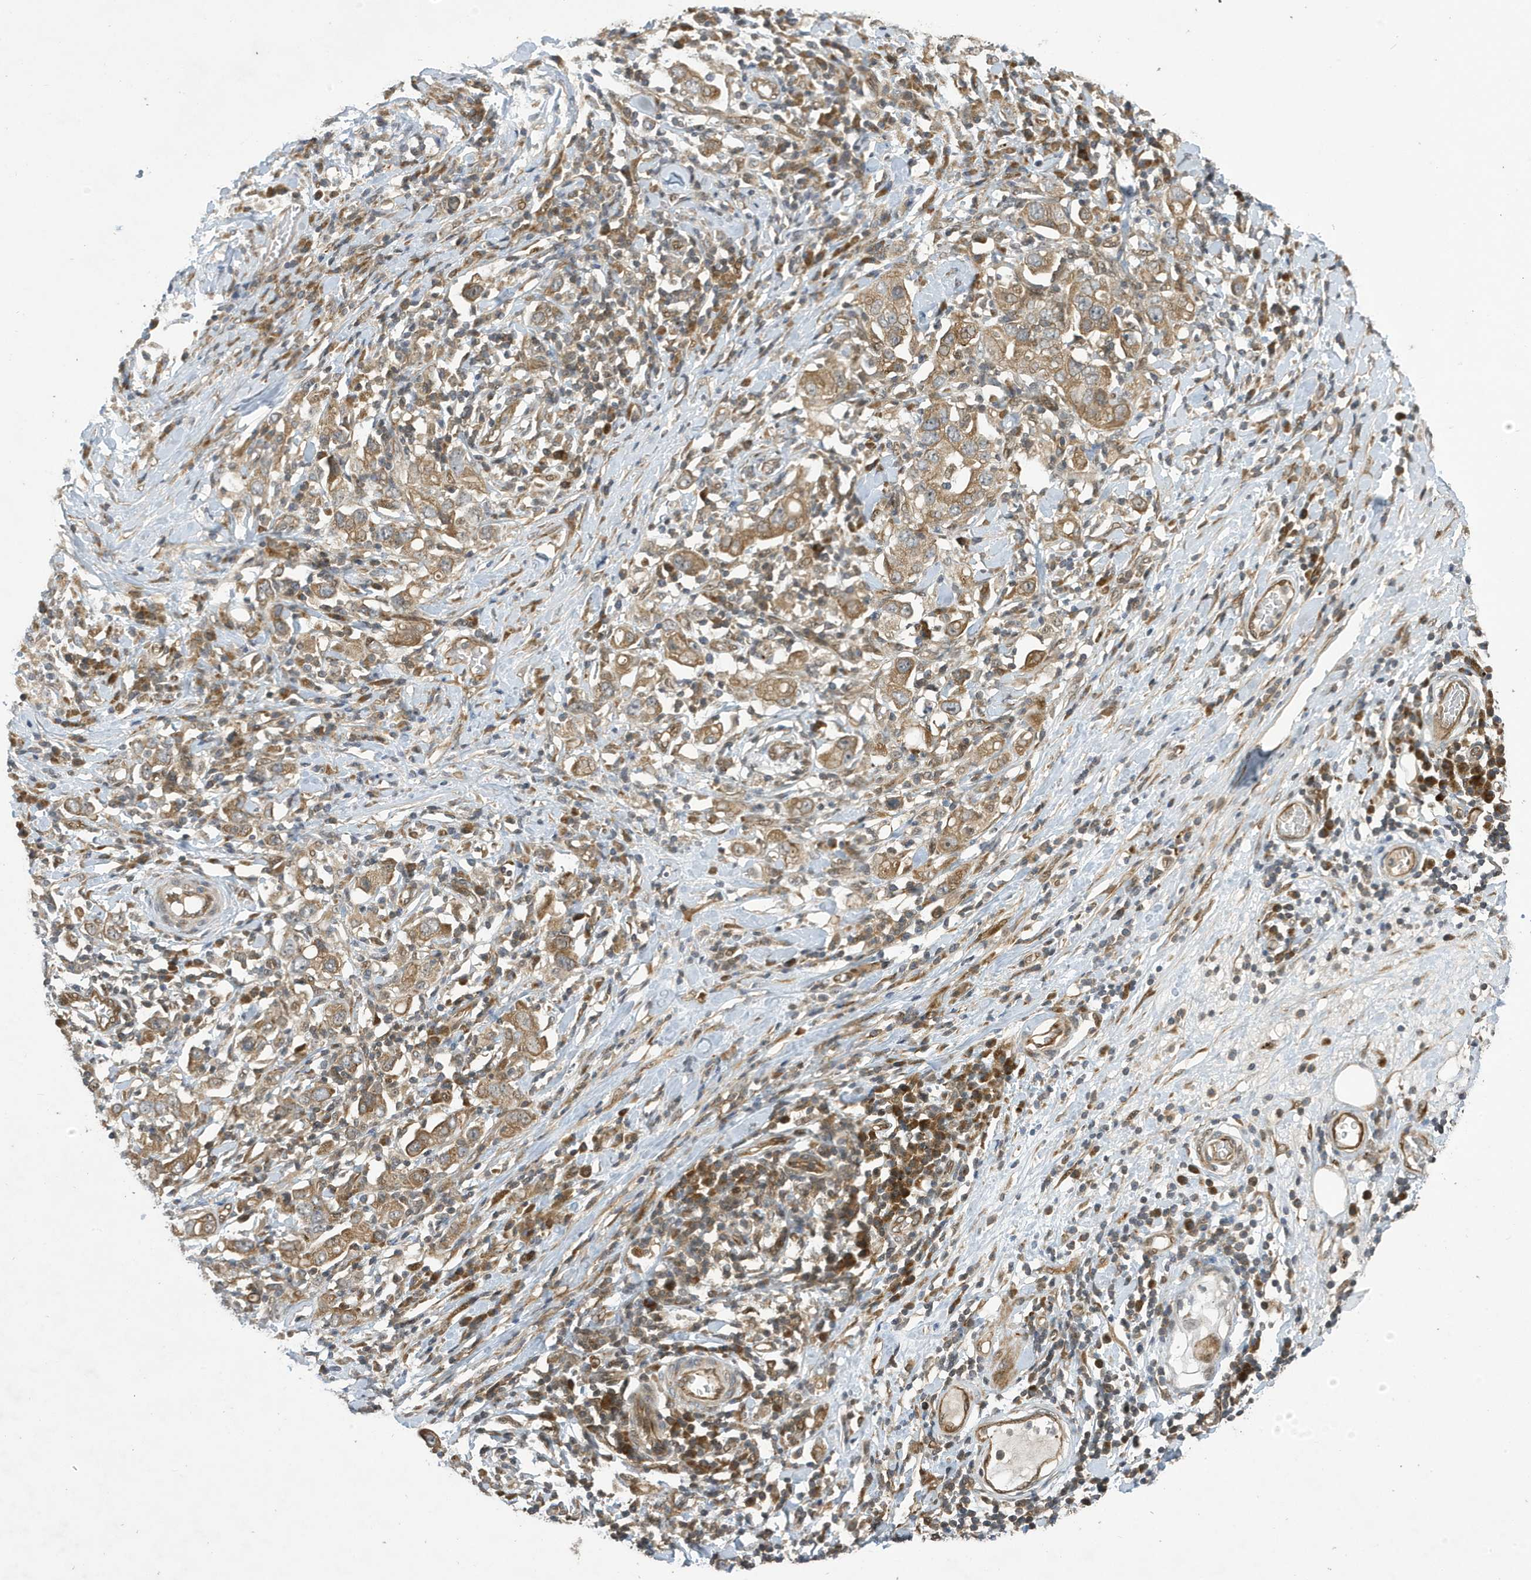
{"staining": {"intensity": "moderate", "quantity": "25%-75%", "location": "cytoplasmic/membranous"}, "tissue": "stomach cancer", "cell_type": "Tumor cells", "image_type": "cancer", "snomed": [{"axis": "morphology", "description": "Adenocarcinoma, NOS"}, {"axis": "topography", "description": "Stomach, upper"}], "caption": "Immunohistochemical staining of stomach adenocarcinoma demonstrates moderate cytoplasmic/membranous protein positivity in about 25%-75% of tumor cells.", "gene": "NCOA7", "patient": {"sex": "male", "age": 62}}